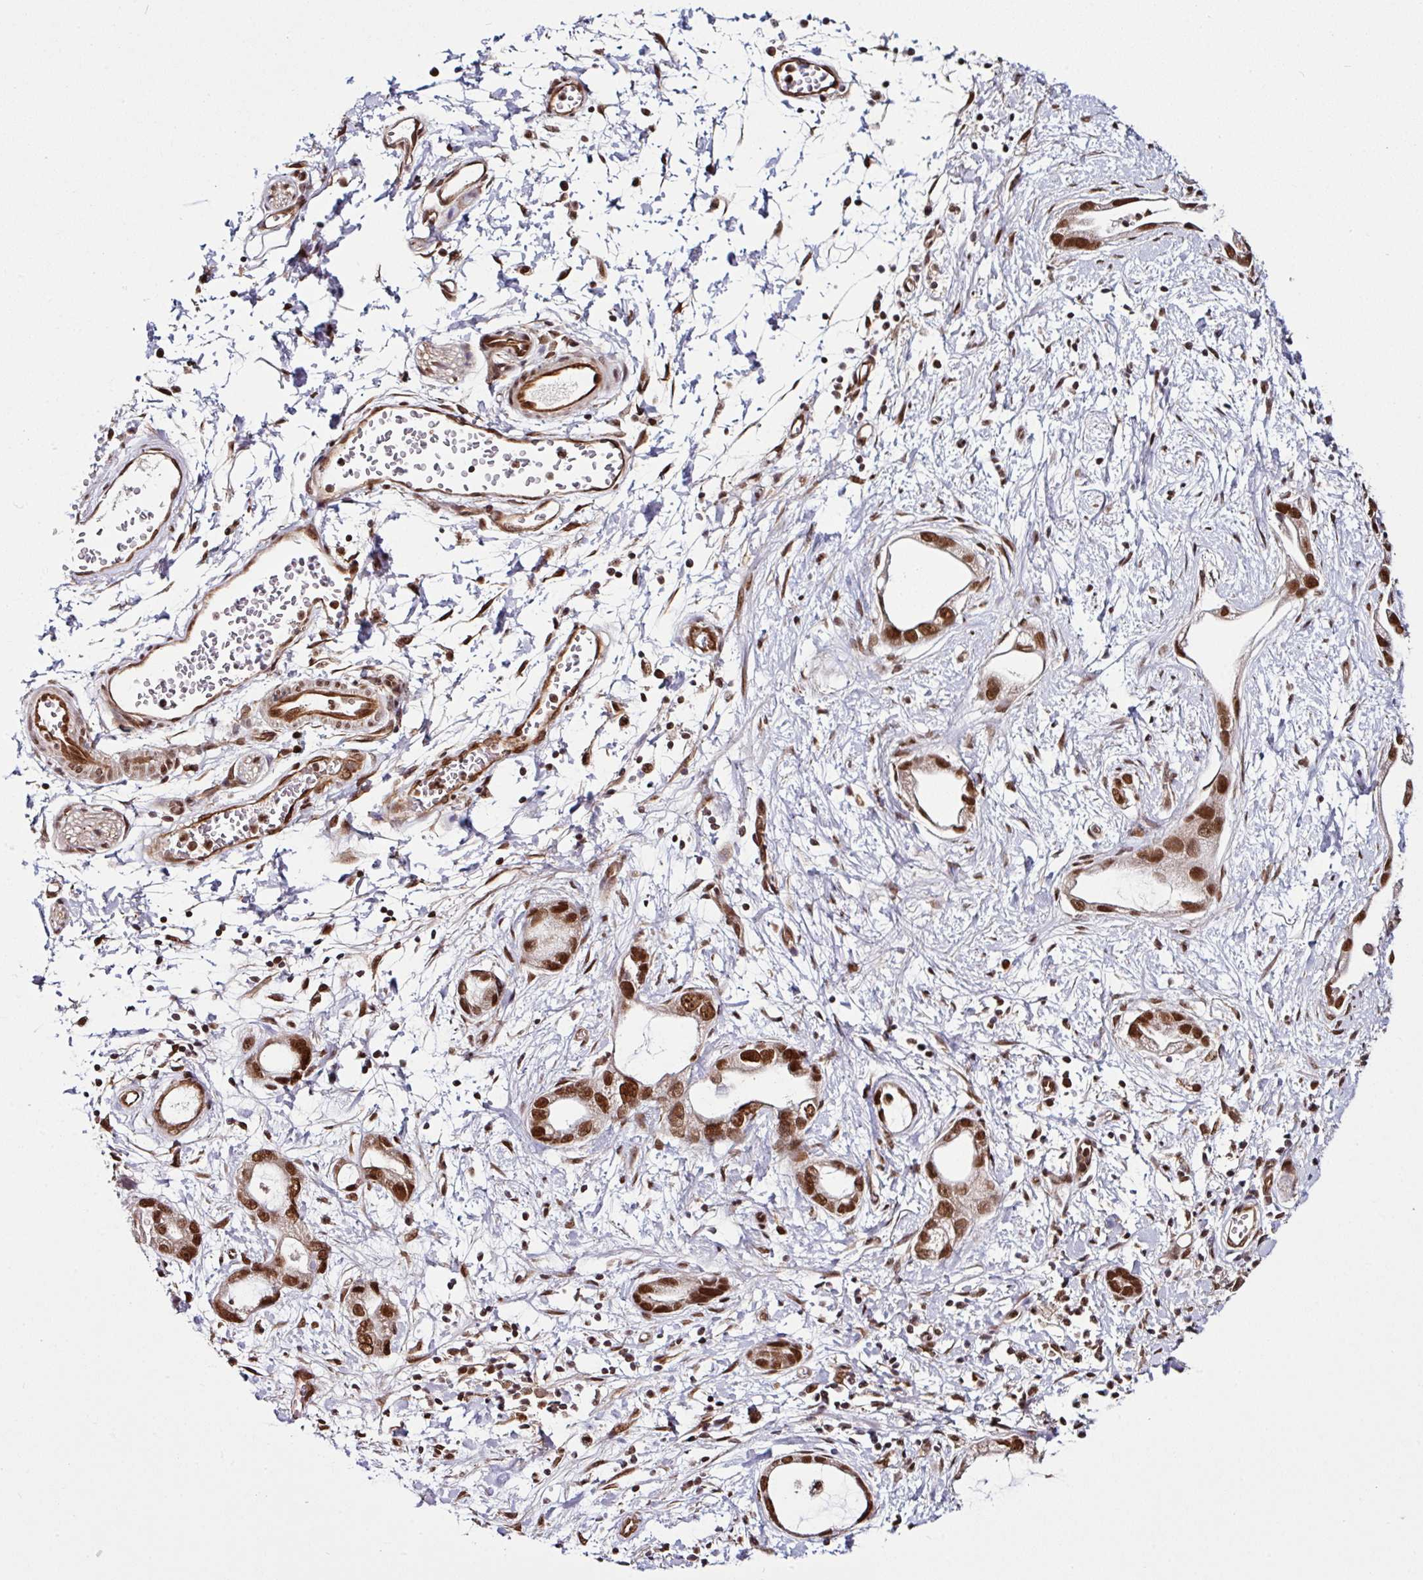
{"staining": {"intensity": "strong", "quantity": ">75%", "location": "nuclear"}, "tissue": "stomach cancer", "cell_type": "Tumor cells", "image_type": "cancer", "snomed": [{"axis": "morphology", "description": "Adenocarcinoma, NOS"}, {"axis": "topography", "description": "Stomach"}], "caption": "The immunohistochemical stain labels strong nuclear expression in tumor cells of adenocarcinoma (stomach) tissue.", "gene": "MORF4L2", "patient": {"sex": "male", "age": 55}}